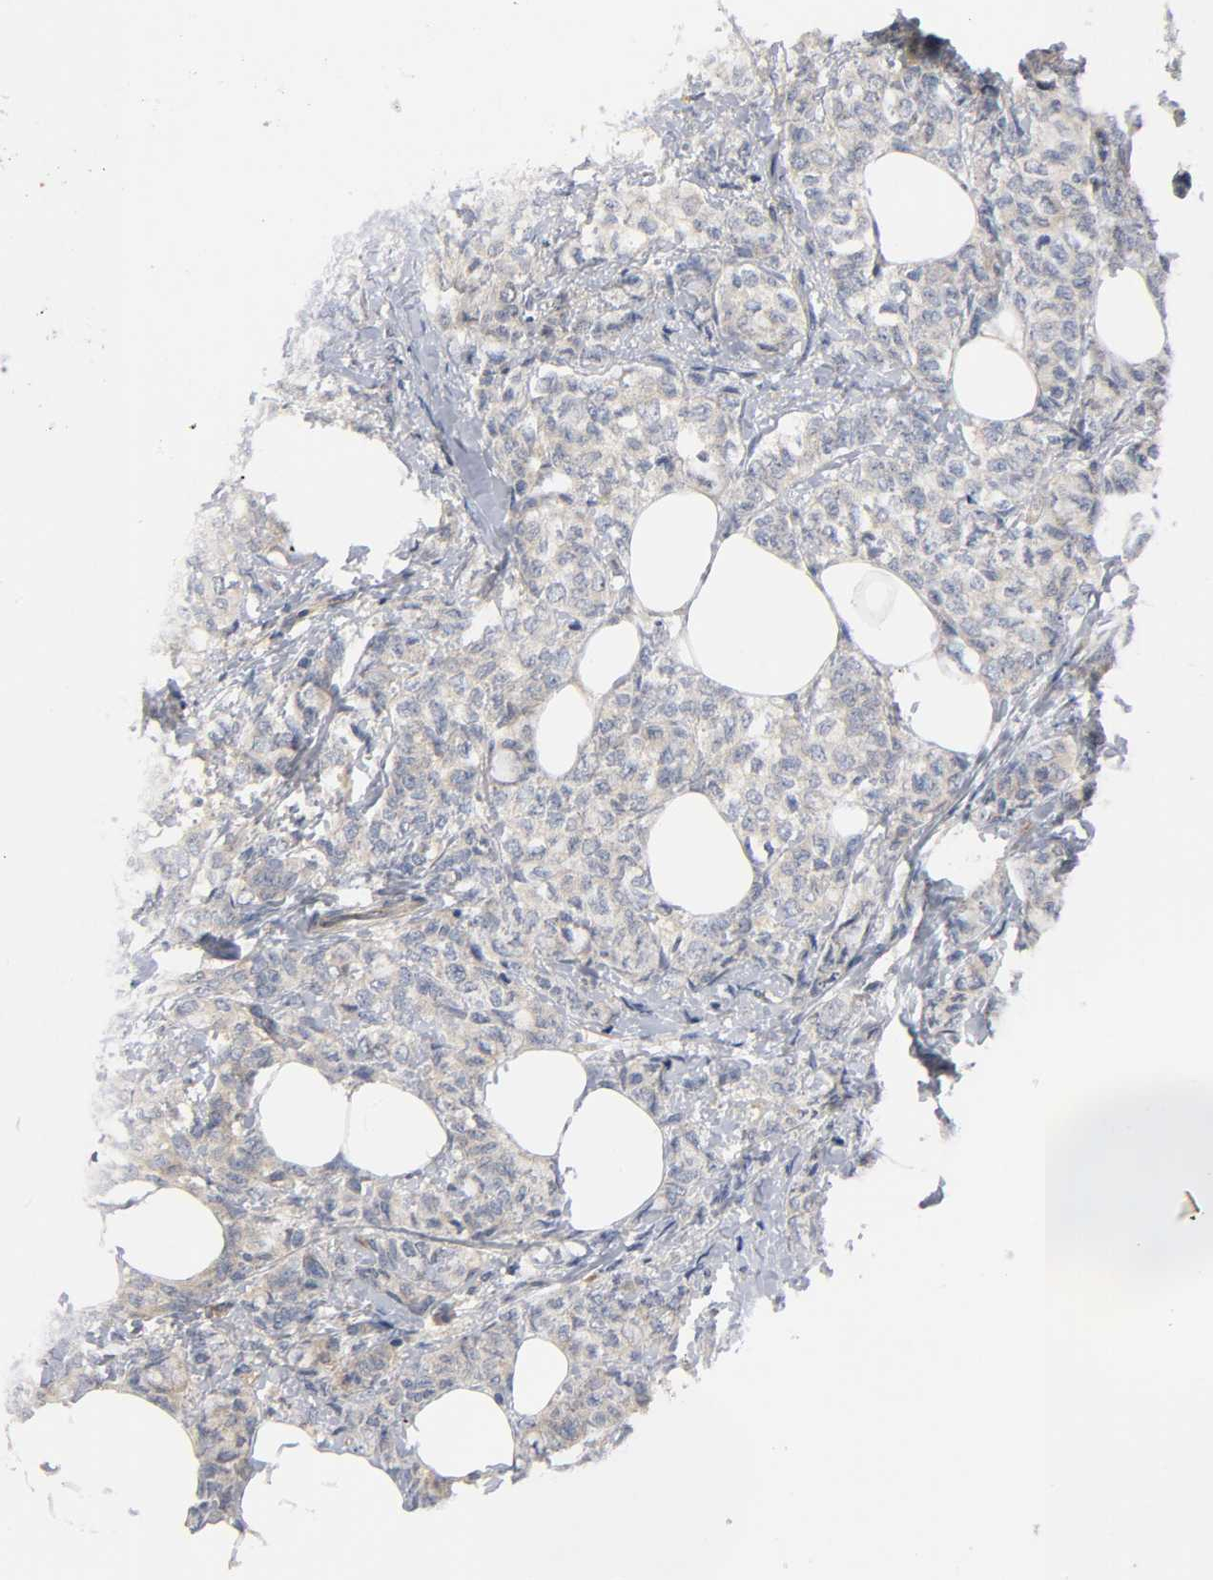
{"staining": {"intensity": "moderate", "quantity": ">75%", "location": "cytoplasmic/membranous"}, "tissue": "breast cancer", "cell_type": "Tumor cells", "image_type": "cancer", "snomed": [{"axis": "morphology", "description": "Lobular carcinoma"}, {"axis": "topography", "description": "Breast"}], "caption": "Protein analysis of lobular carcinoma (breast) tissue displays moderate cytoplasmic/membranous positivity in about >75% of tumor cells.", "gene": "HDAC6", "patient": {"sex": "female", "age": 60}}